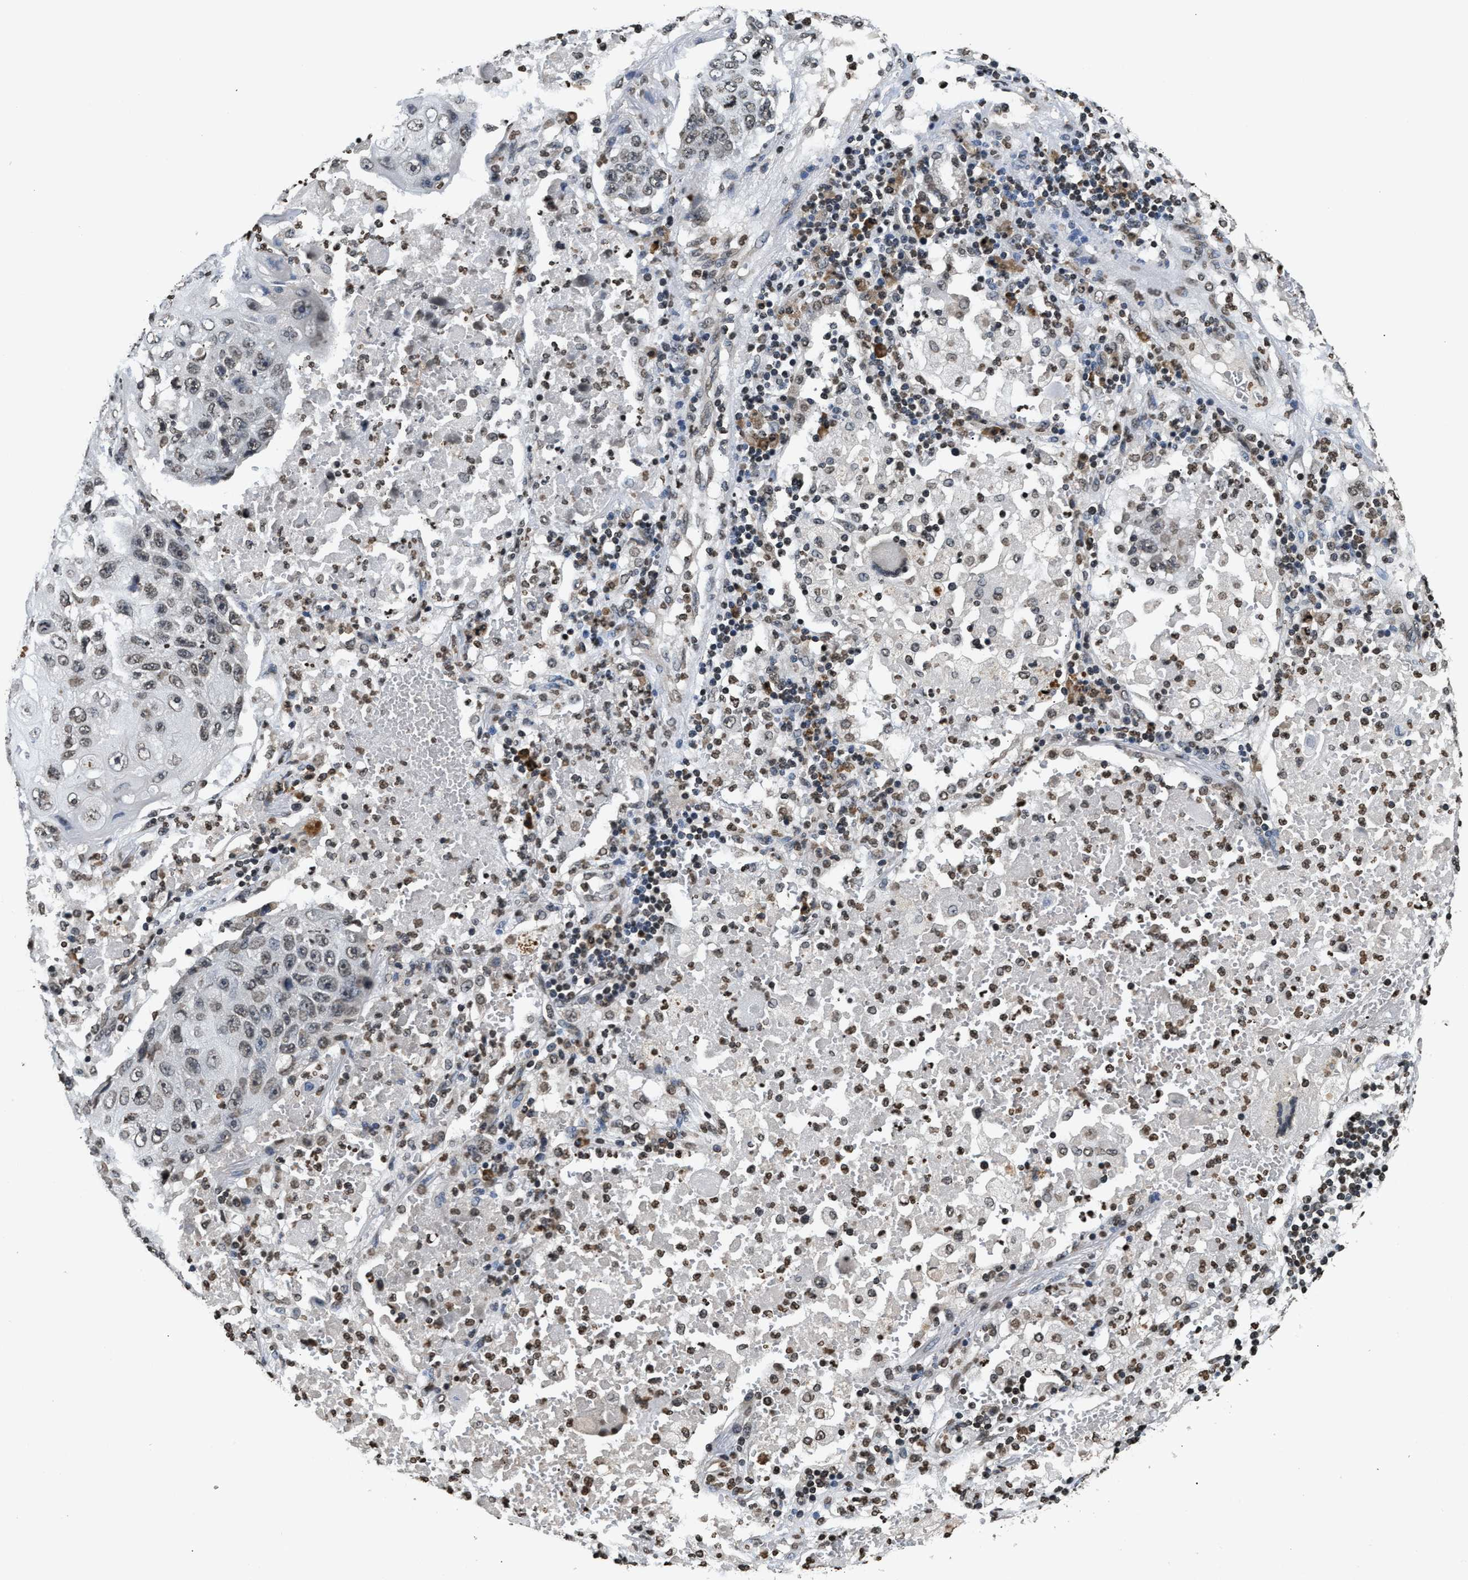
{"staining": {"intensity": "weak", "quantity": "<25%", "location": "nuclear"}, "tissue": "lung cancer", "cell_type": "Tumor cells", "image_type": "cancer", "snomed": [{"axis": "morphology", "description": "Squamous cell carcinoma, NOS"}, {"axis": "topography", "description": "Lung"}], "caption": "Protein analysis of squamous cell carcinoma (lung) demonstrates no significant positivity in tumor cells.", "gene": "DNASE1L3", "patient": {"sex": "male", "age": 61}}